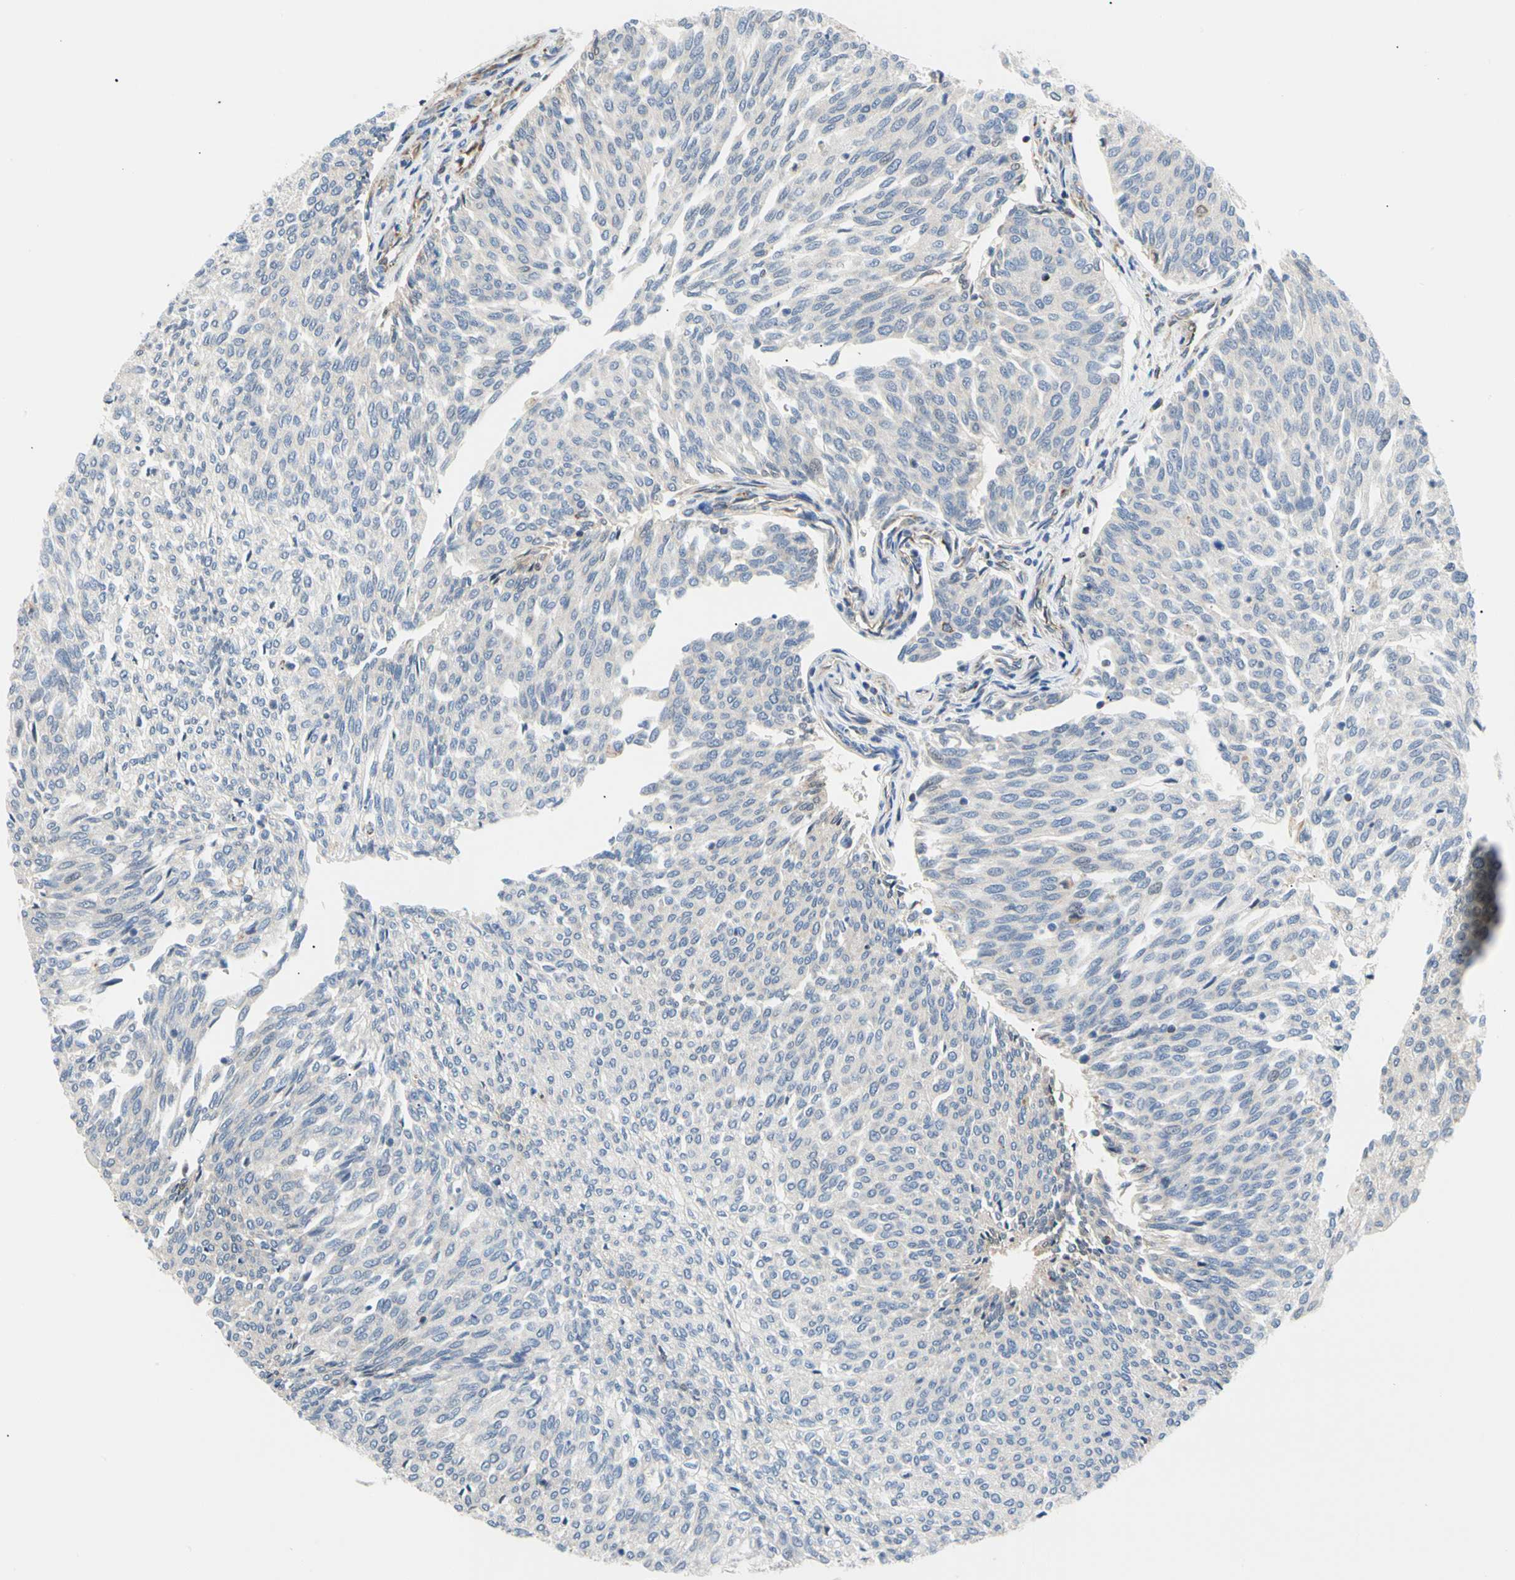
{"staining": {"intensity": "negative", "quantity": "none", "location": "none"}, "tissue": "urothelial cancer", "cell_type": "Tumor cells", "image_type": "cancer", "snomed": [{"axis": "morphology", "description": "Urothelial carcinoma, Low grade"}, {"axis": "topography", "description": "Urinary bladder"}], "caption": "Immunohistochemistry histopathology image of urothelial cancer stained for a protein (brown), which shows no positivity in tumor cells.", "gene": "ACAT1", "patient": {"sex": "female", "age": 79}}